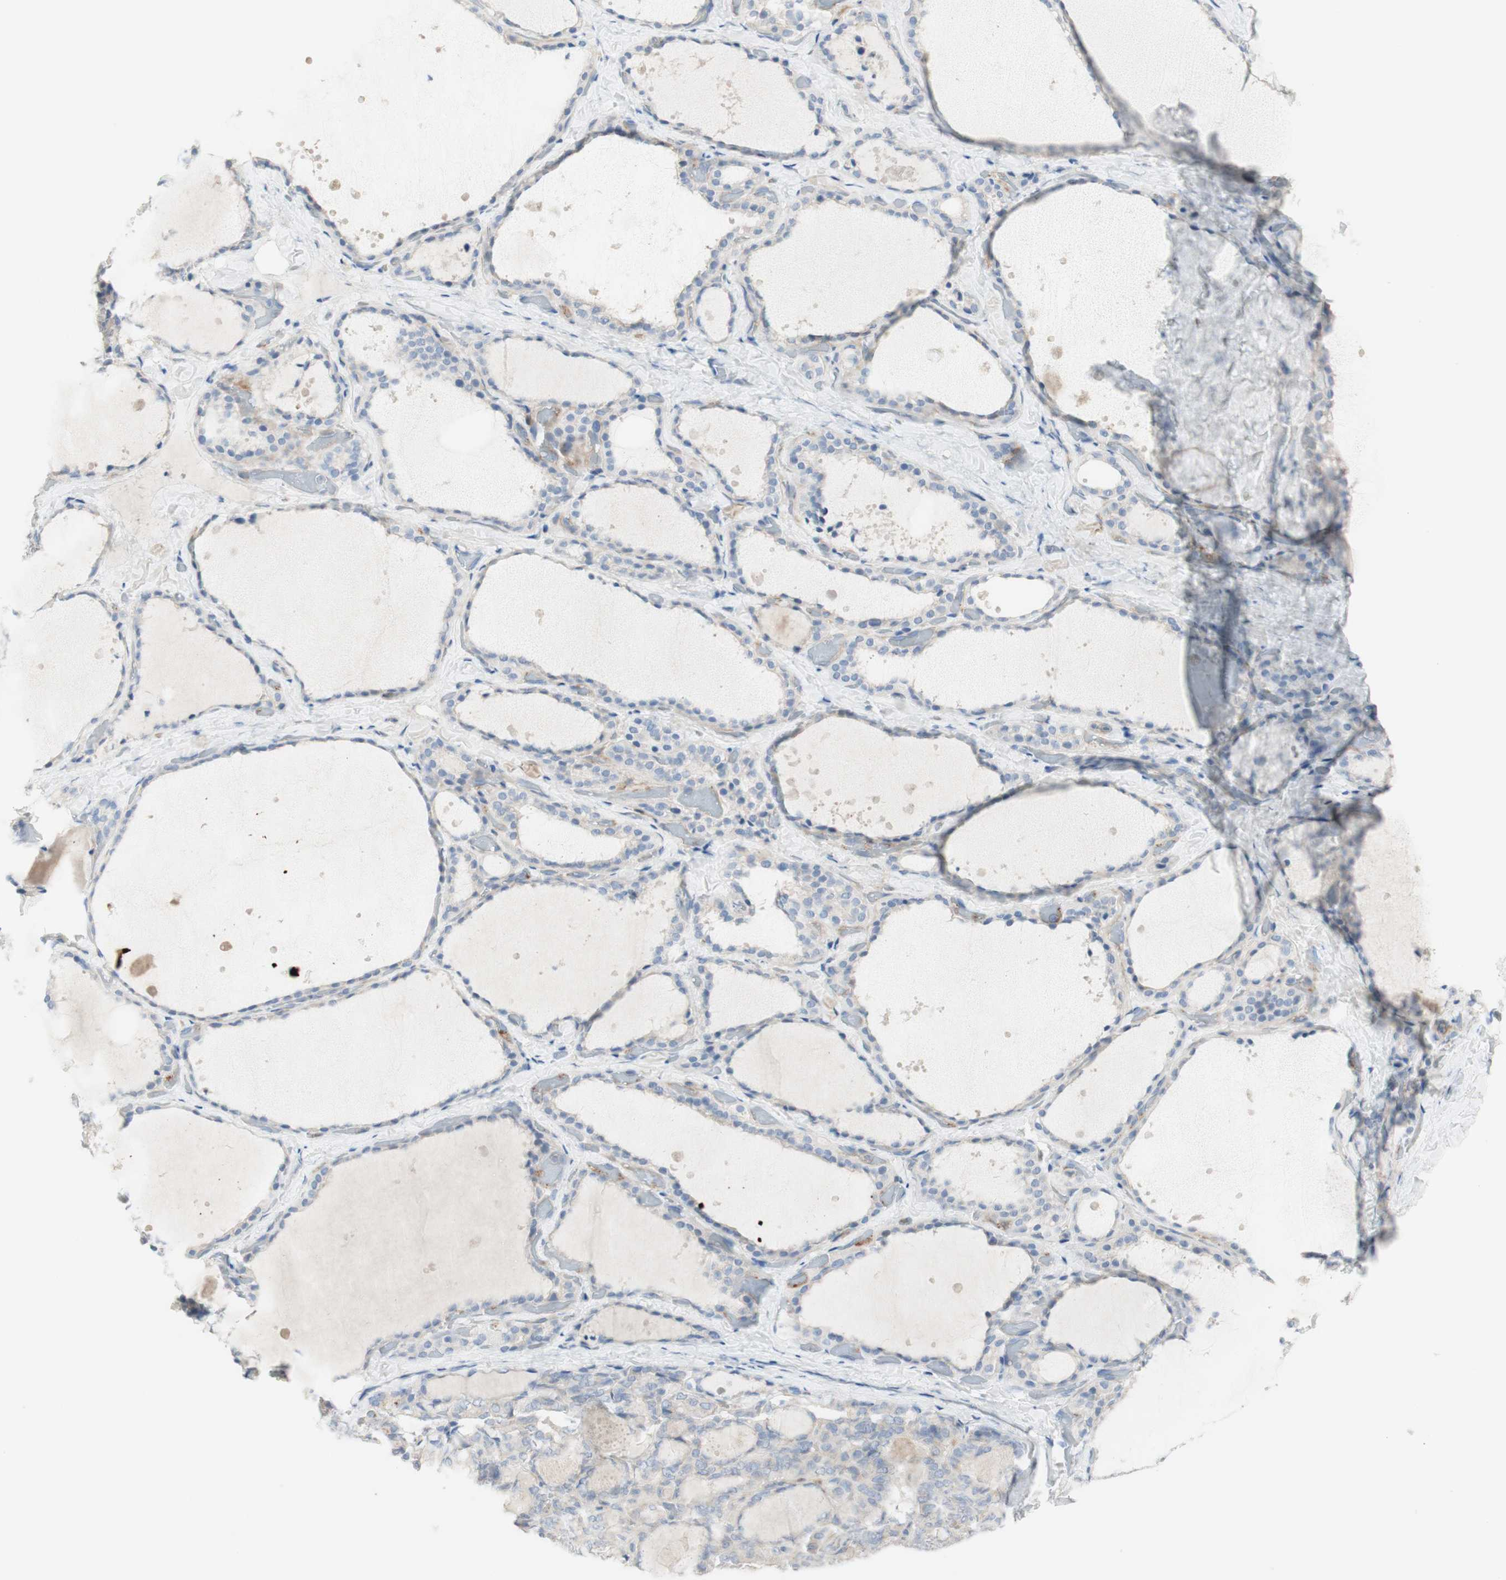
{"staining": {"intensity": "negative", "quantity": "none", "location": "none"}, "tissue": "thyroid gland", "cell_type": "Glandular cells", "image_type": "normal", "snomed": [{"axis": "morphology", "description": "Normal tissue, NOS"}, {"axis": "topography", "description": "Thyroid gland"}], "caption": "Immunohistochemistry (IHC) of benign thyroid gland reveals no positivity in glandular cells. (DAB IHC visualized using brightfield microscopy, high magnification).", "gene": "MANEA", "patient": {"sex": "female", "age": 44}}